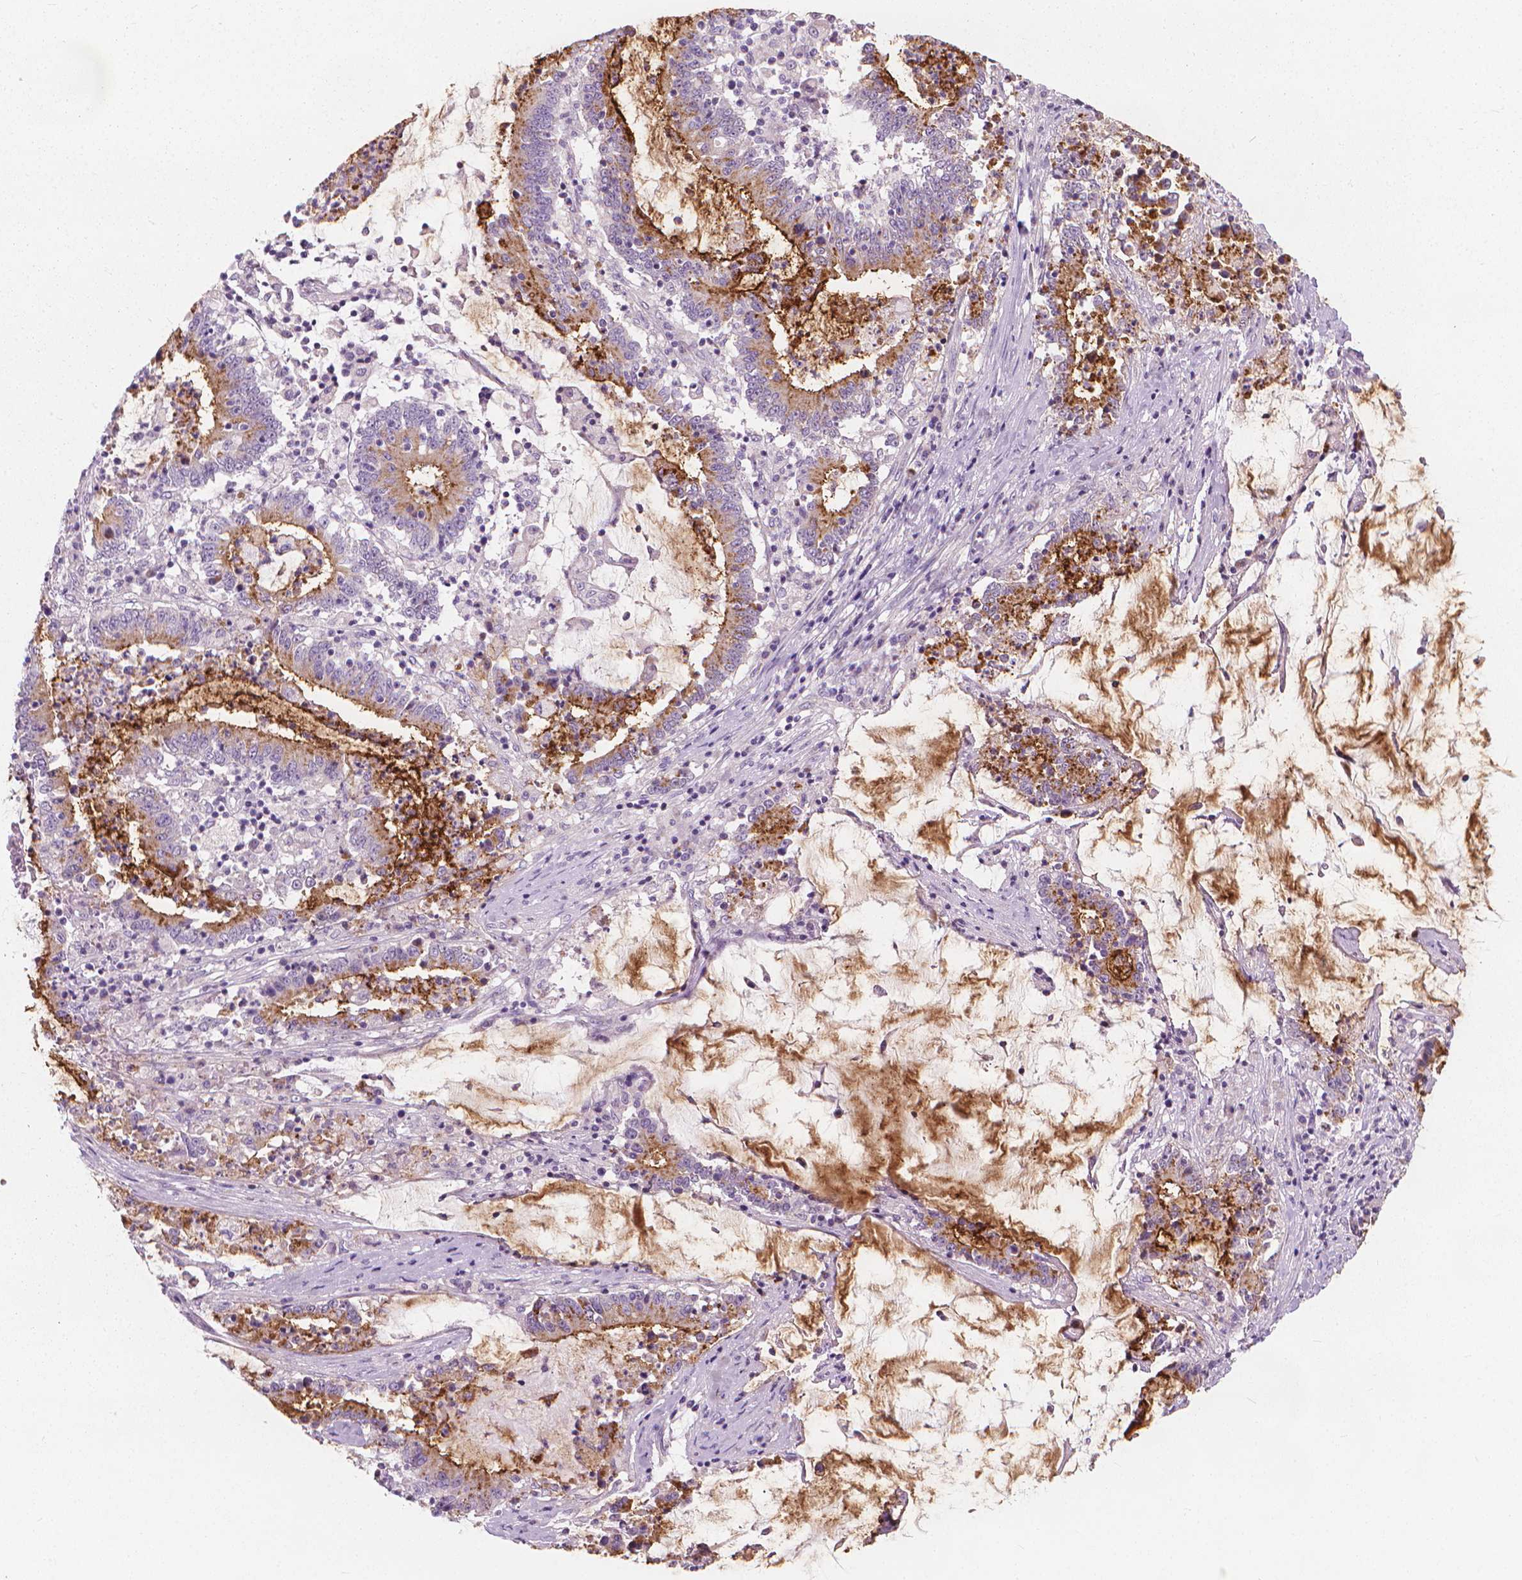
{"staining": {"intensity": "strong", "quantity": "<25%", "location": "cytoplasmic/membranous"}, "tissue": "stomach cancer", "cell_type": "Tumor cells", "image_type": "cancer", "snomed": [{"axis": "morphology", "description": "Adenocarcinoma, NOS"}, {"axis": "topography", "description": "Stomach, upper"}], "caption": "Strong cytoplasmic/membranous staining for a protein is identified in about <25% of tumor cells of adenocarcinoma (stomach) using IHC.", "gene": "GPRC5A", "patient": {"sex": "male", "age": 68}}